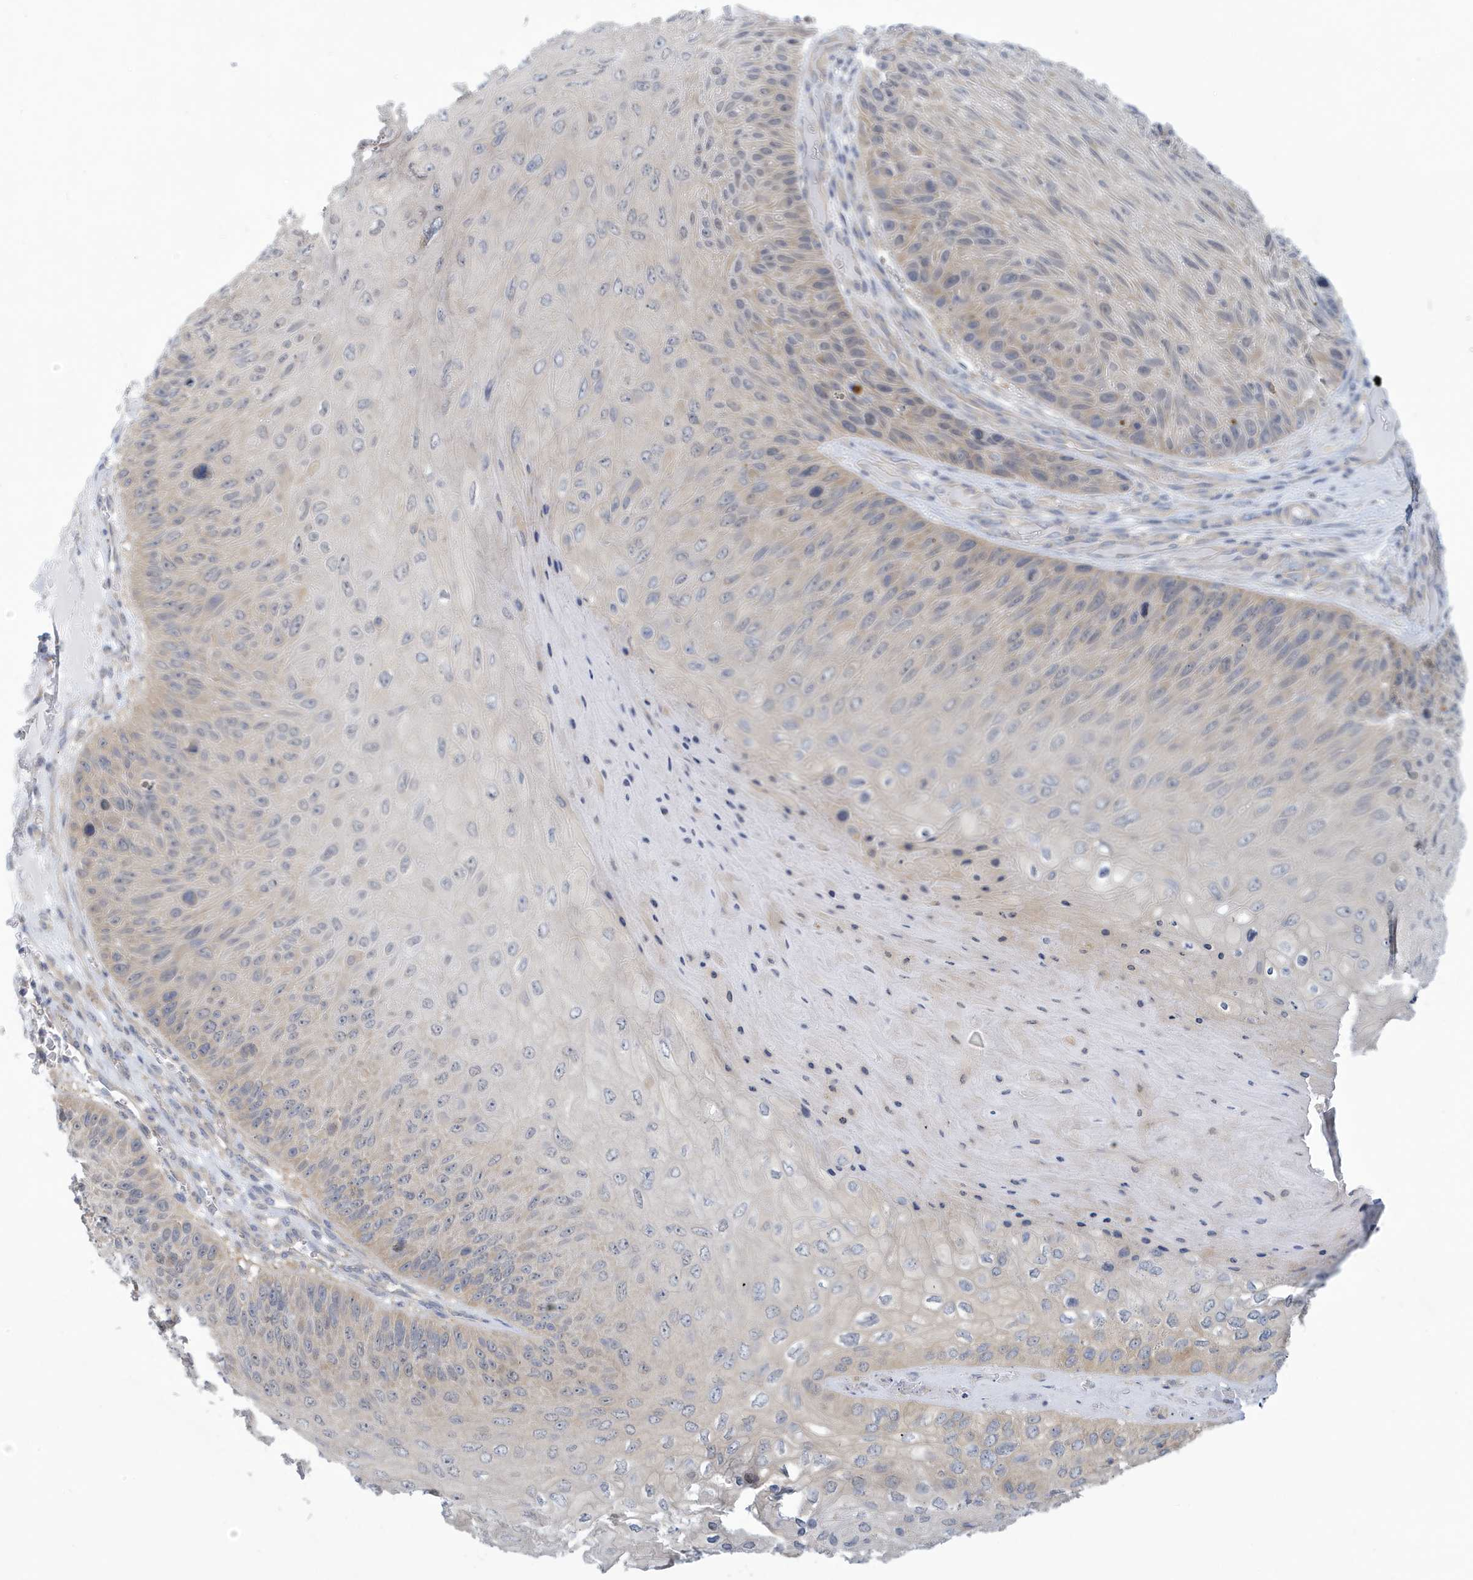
{"staining": {"intensity": "negative", "quantity": "none", "location": "none"}, "tissue": "skin cancer", "cell_type": "Tumor cells", "image_type": "cancer", "snomed": [{"axis": "morphology", "description": "Squamous cell carcinoma, NOS"}, {"axis": "topography", "description": "Skin"}], "caption": "This micrograph is of skin squamous cell carcinoma stained with immunohistochemistry (IHC) to label a protein in brown with the nuclei are counter-stained blue. There is no expression in tumor cells. The staining was performed using DAB (3,3'-diaminobenzidine) to visualize the protein expression in brown, while the nuclei were stained in blue with hematoxylin (Magnification: 20x).", "gene": "VTA1", "patient": {"sex": "female", "age": 88}}